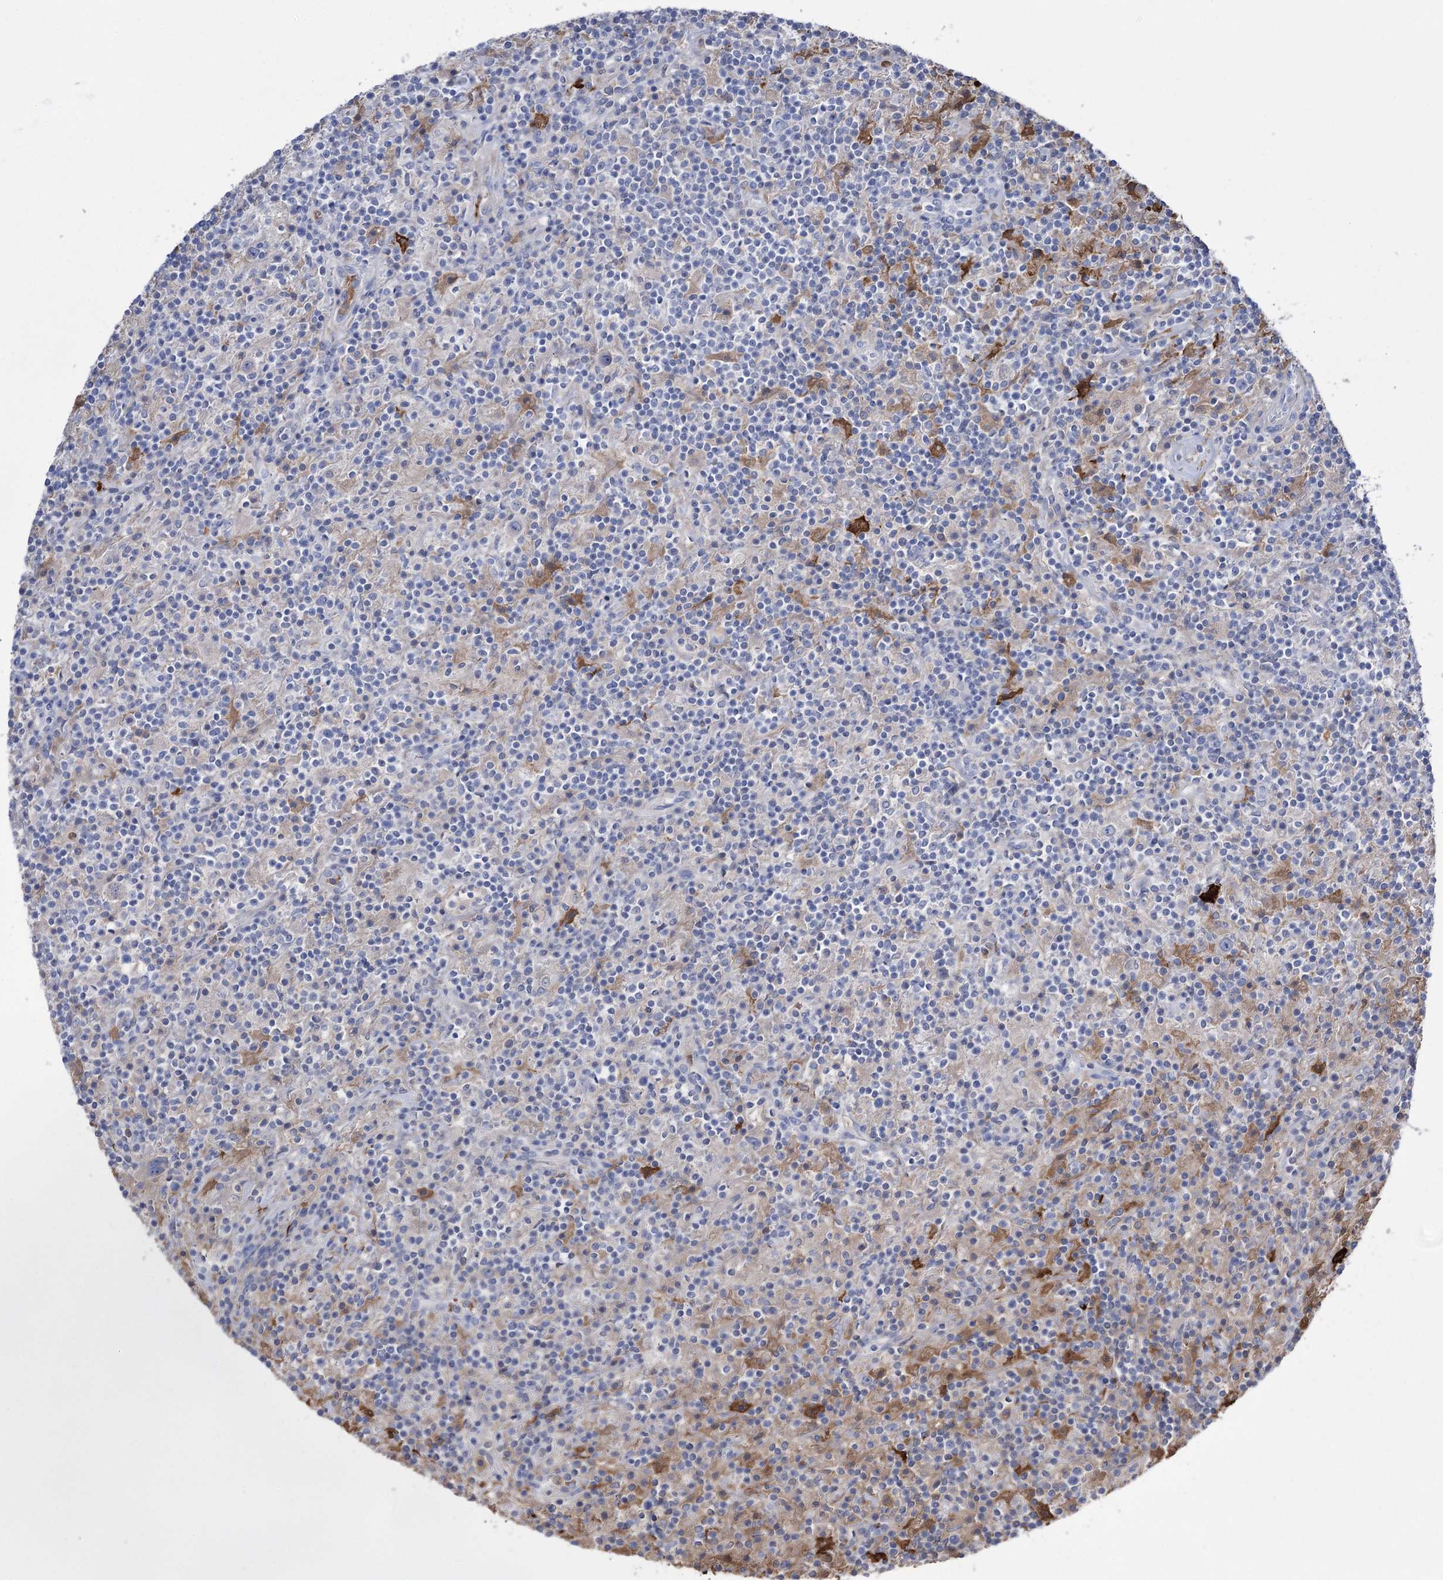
{"staining": {"intensity": "negative", "quantity": "none", "location": "none"}, "tissue": "lymphoma", "cell_type": "Tumor cells", "image_type": "cancer", "snomed": [{"axis": "morphology", "description": "Hodgkin's disease, NOS"}, {"axis": "topography", "description": "Lymph node"}], "caption": "Hodgkin's disease was stained to show a protein in brown. There is no significant expression in tumor cells.", "gene": "ZNF622", "patient": {"sex": "male", "age": 70}}